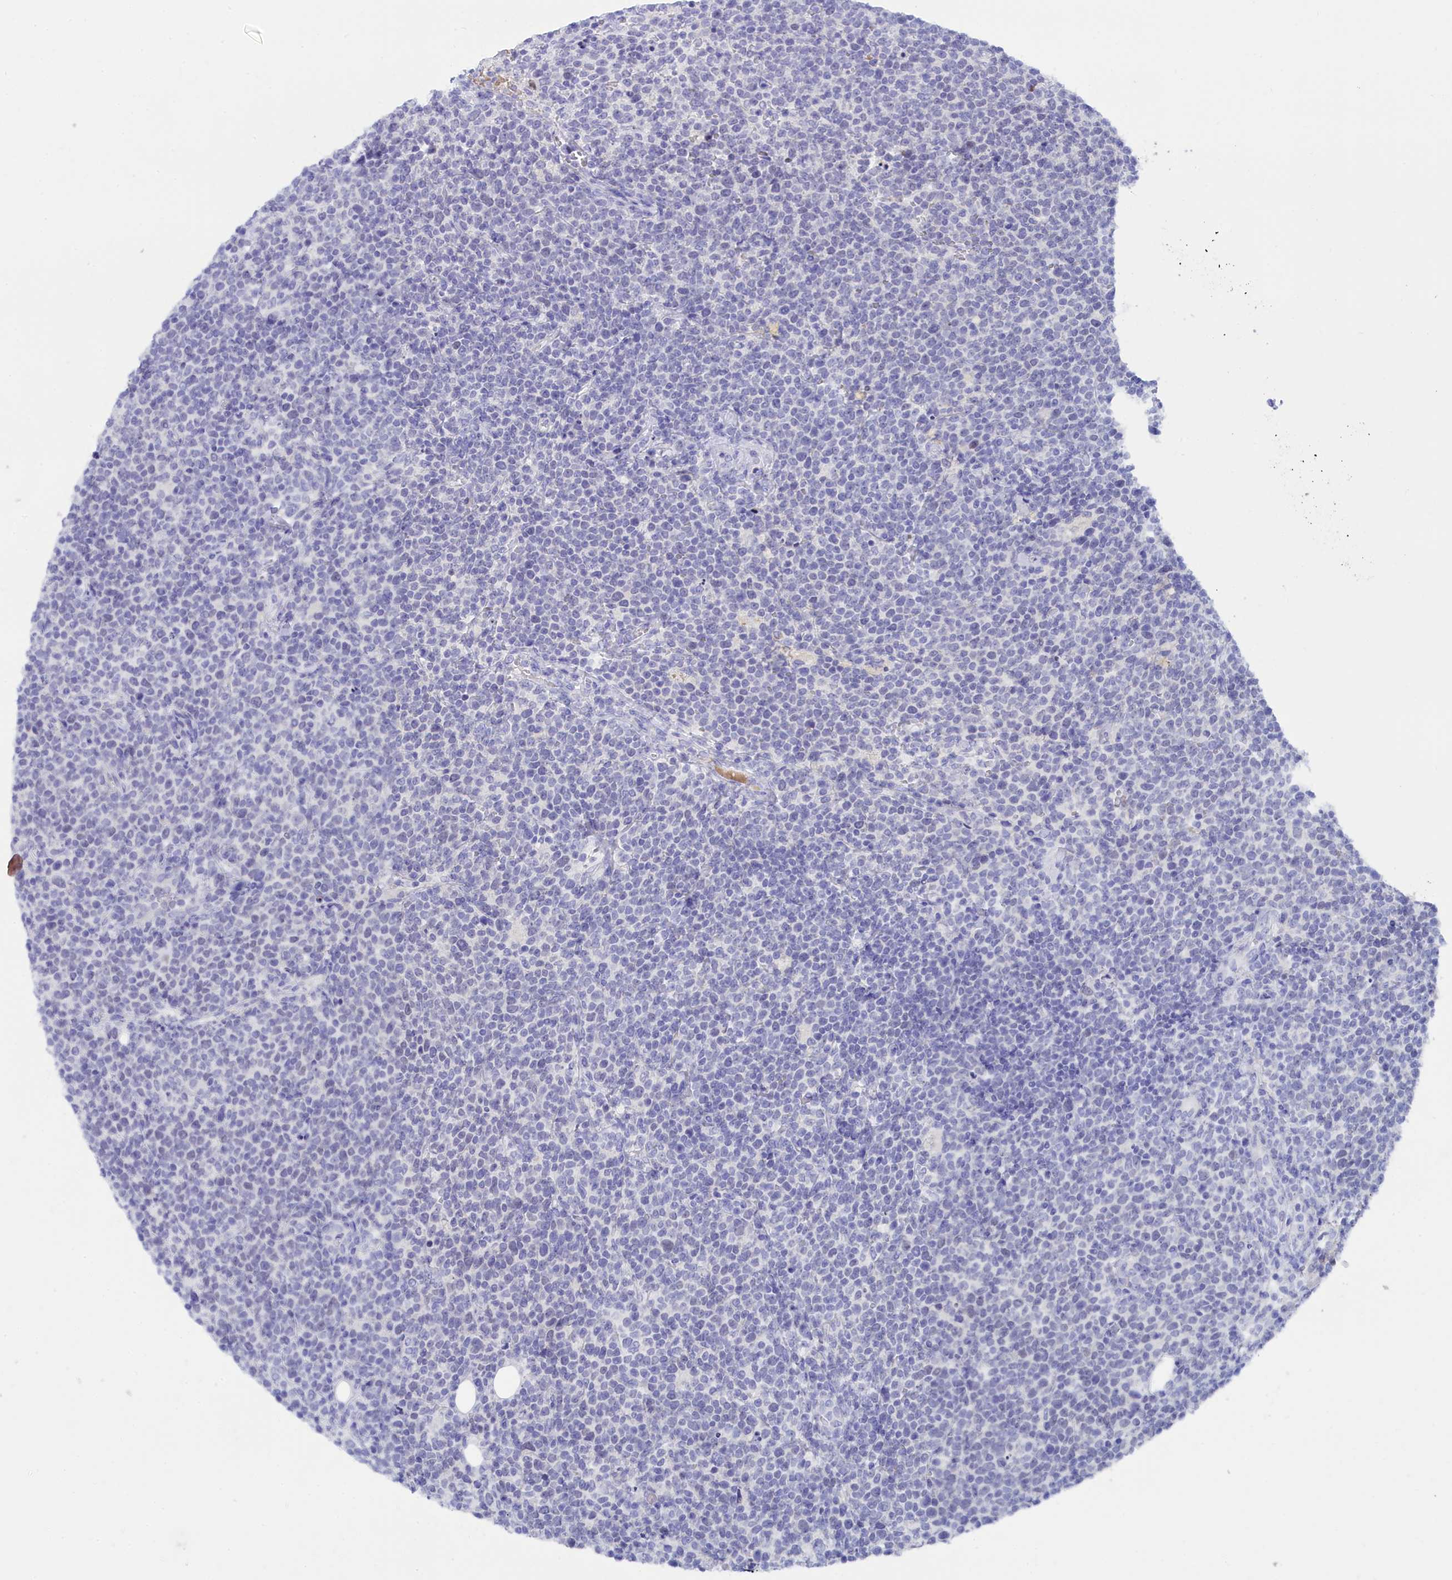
{"staining": {"intensity": "negative", "quantity": "none", "location": "none"}, "tissue": "lymphoma", "cell_type": "Tumor cells", "image_type": "cancer", "snomed": [{"axis": "morphology", "description": "Malignant lymphoma, non-Hodgkin's type, High grade"}, {"axis": "topography", "description": "Lymph node"}], "caption": "The histopathology image exhibits no staining of tumor cells in lymphoma.", "gene": "TRIM10", "patient": {"sex": "male", "age": 61}}